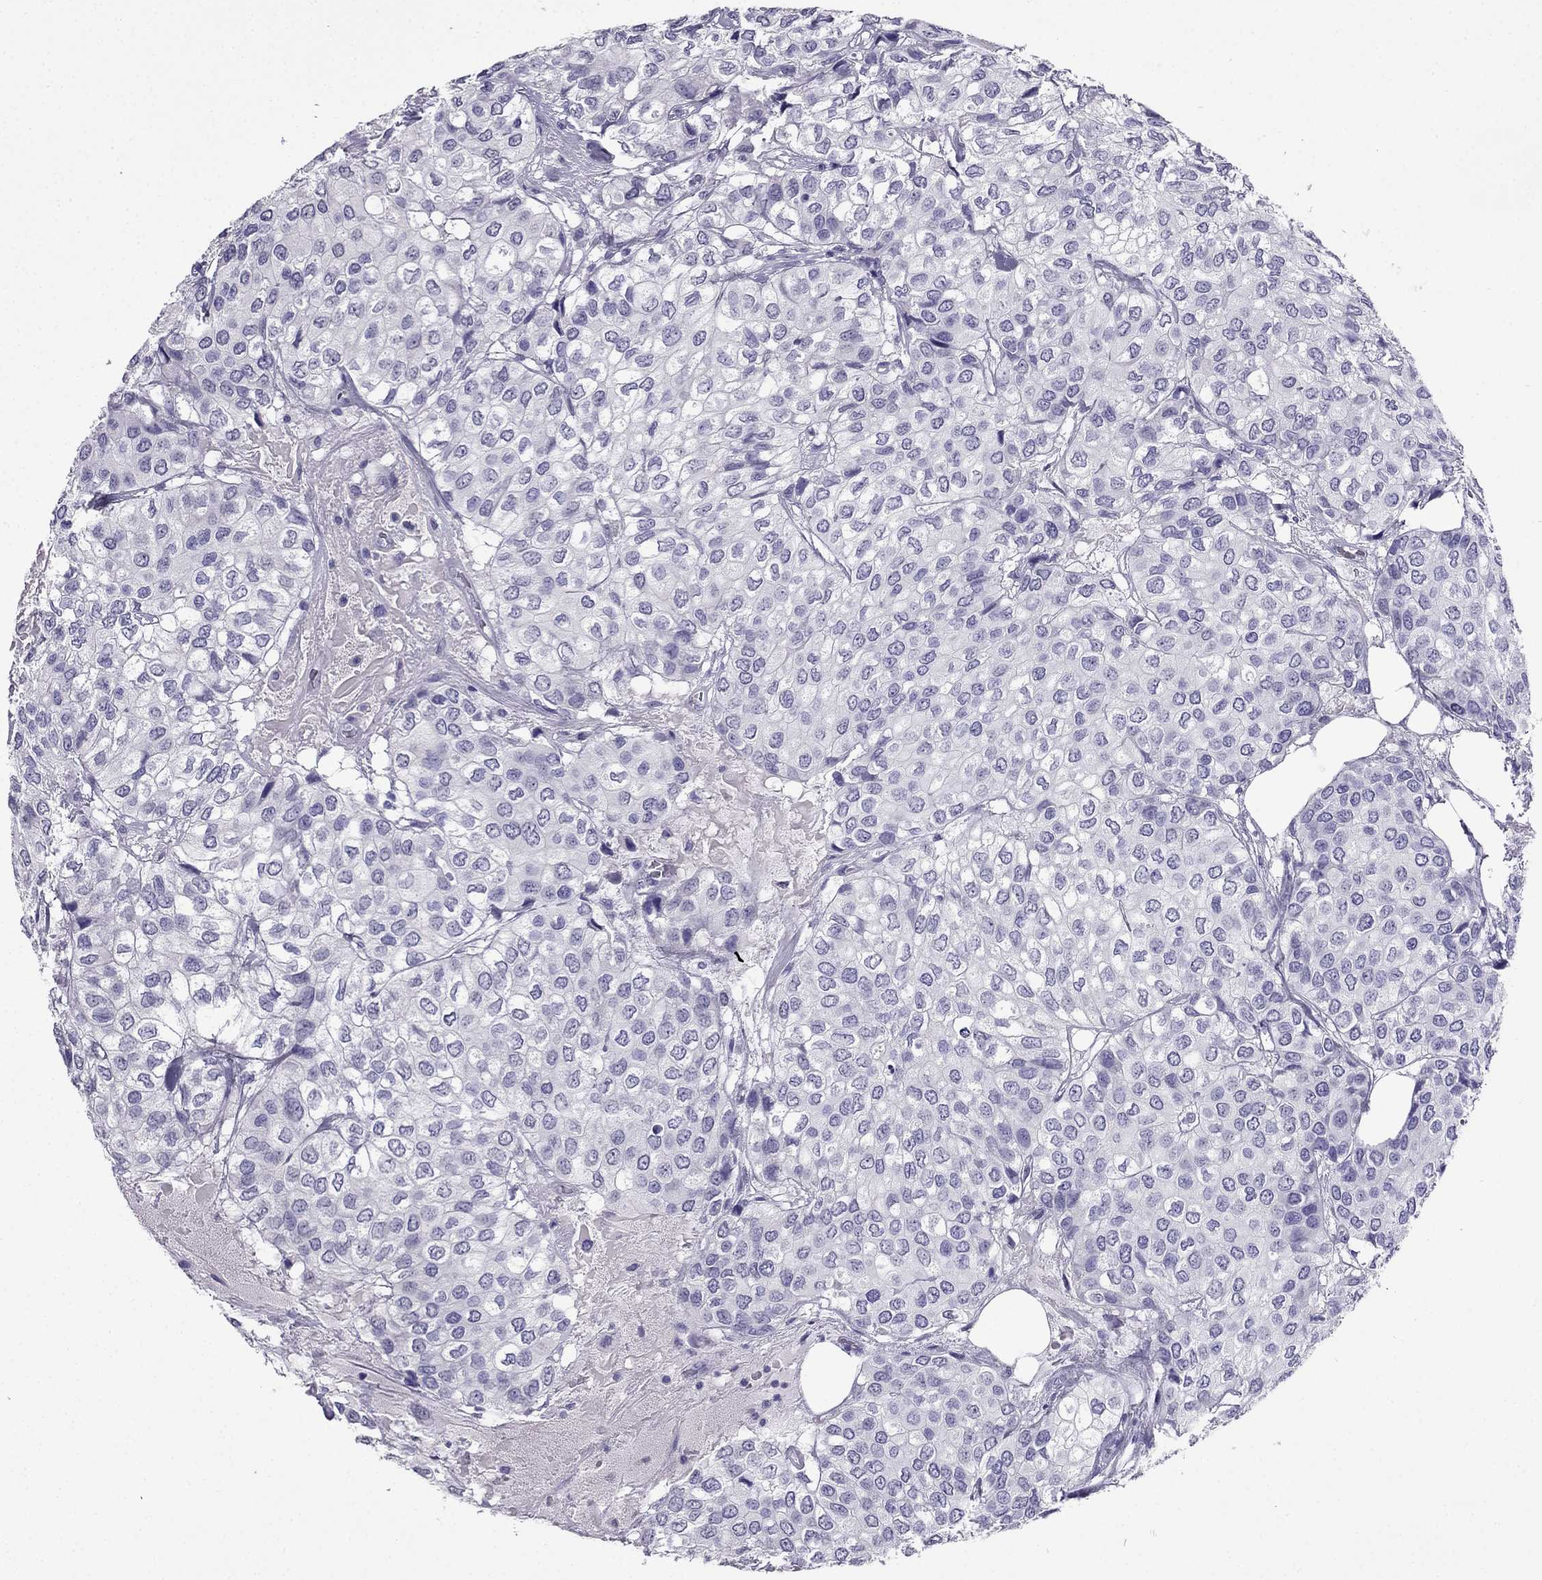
{"staining": {"intensity": "negative", "quantity": "none", "location": "none"}, "tissue": "urothelial cancer", "cell_type": "Tumor cells", "image_type": "cancer", "snomed": [{"axis": "morphology", "description": "Urothelial carcinoma, High grade"}, {"axis": "topography", "description": "Urinary bladder"}], "caption": "High power microscopy image of an IHC micrograph of urothelial cancer, revealing no significant positivity in tumor cells. The staining is performed using DAB brown chromogen with nuclei counter-stained in using hematoxylin.", "gene": "CDHR4", "patient": {"sex": "male", "age": 73}}